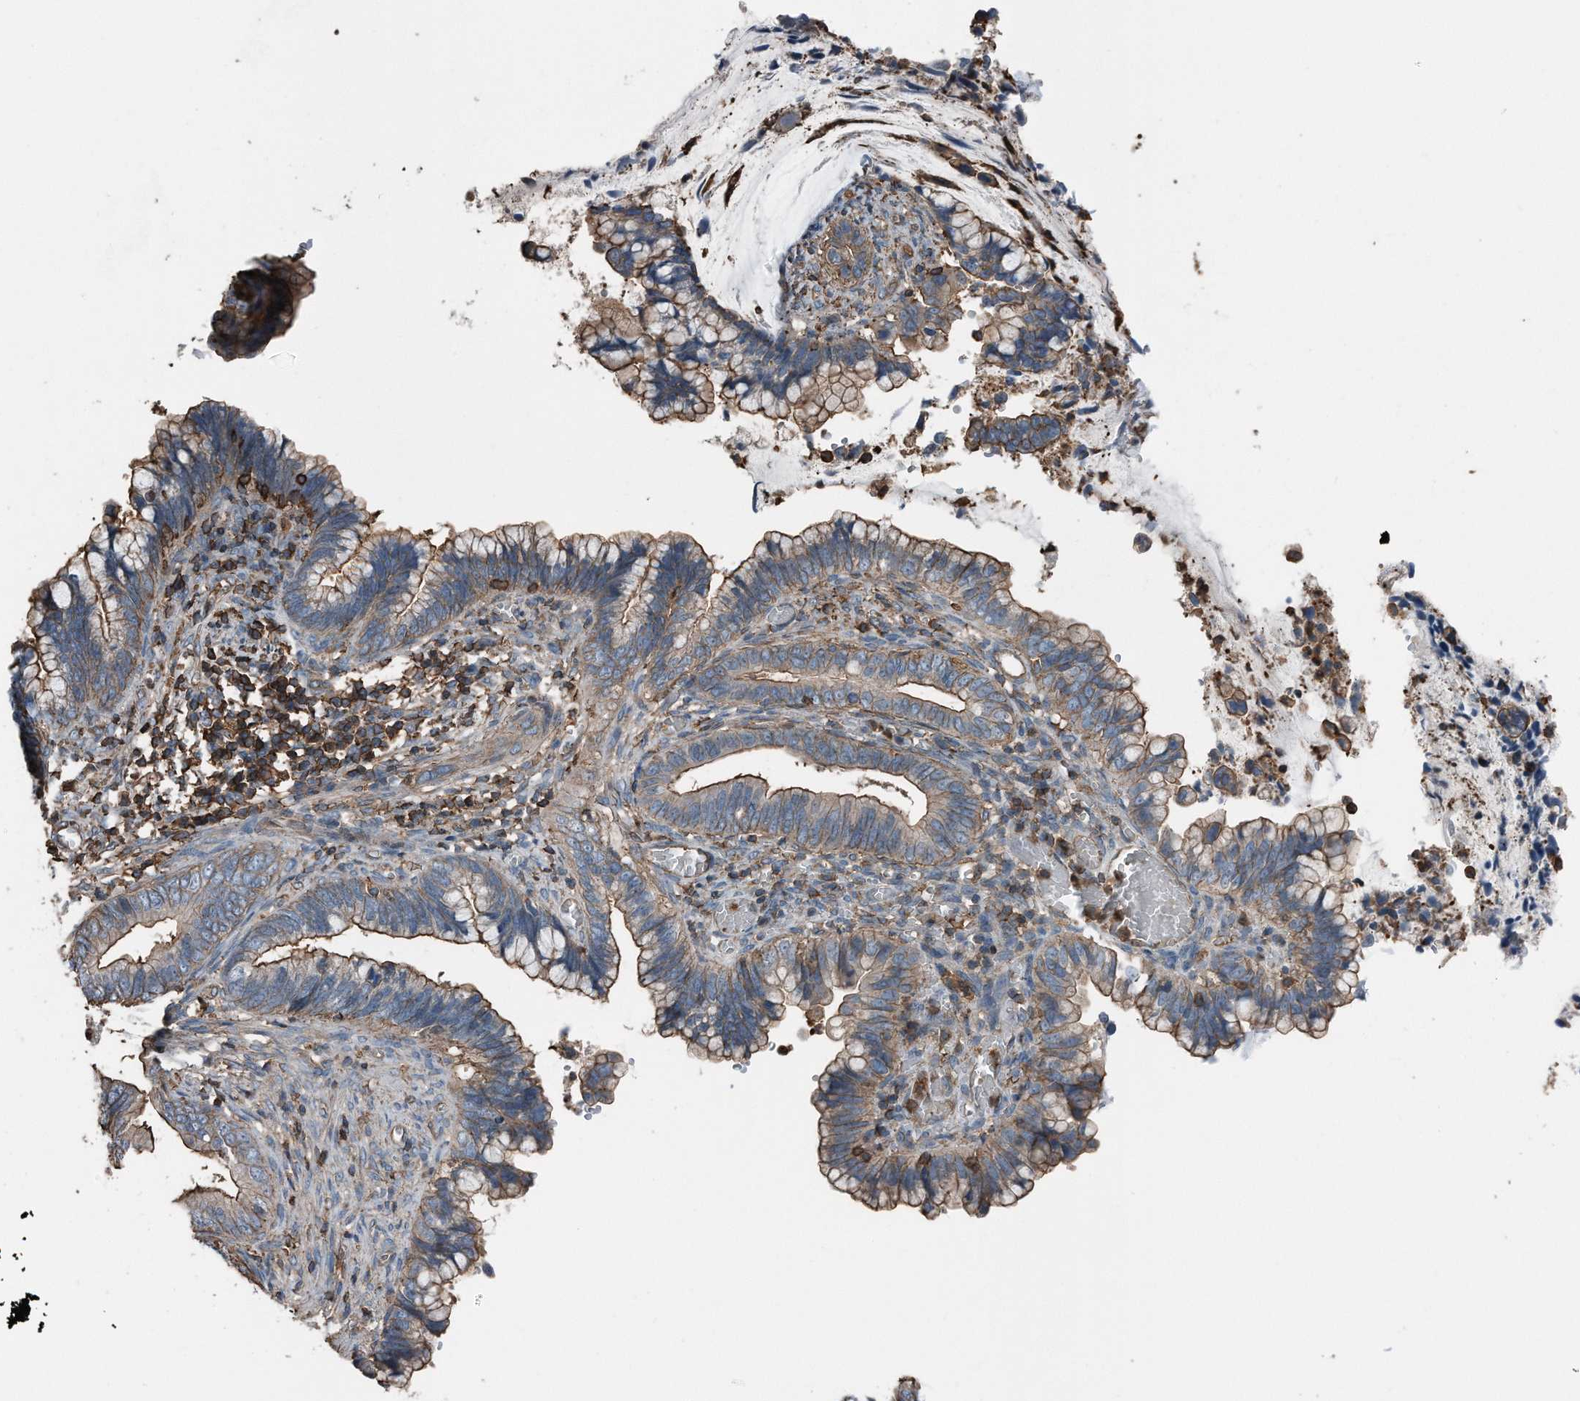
{"staining": {"intensity": "moderate", "quantity": ">75%", "location": "cytoplasmic/membranous"}, "tissue": "cervical cancer", "cell_type": "Tumor cells", "image_type": "cancer", "snomed": [{"axis": "morphology", "description": "Adenocarcinoma, NOS"}, {"axis": "topography", "description": "Cervix"}], "caption": "Adenocarcinoma (cervical) stained with a protein marker reveals moderate staining in tumor cells.", "gene": "RSPO3", "patient": {"sex": "female", "age": 44}}